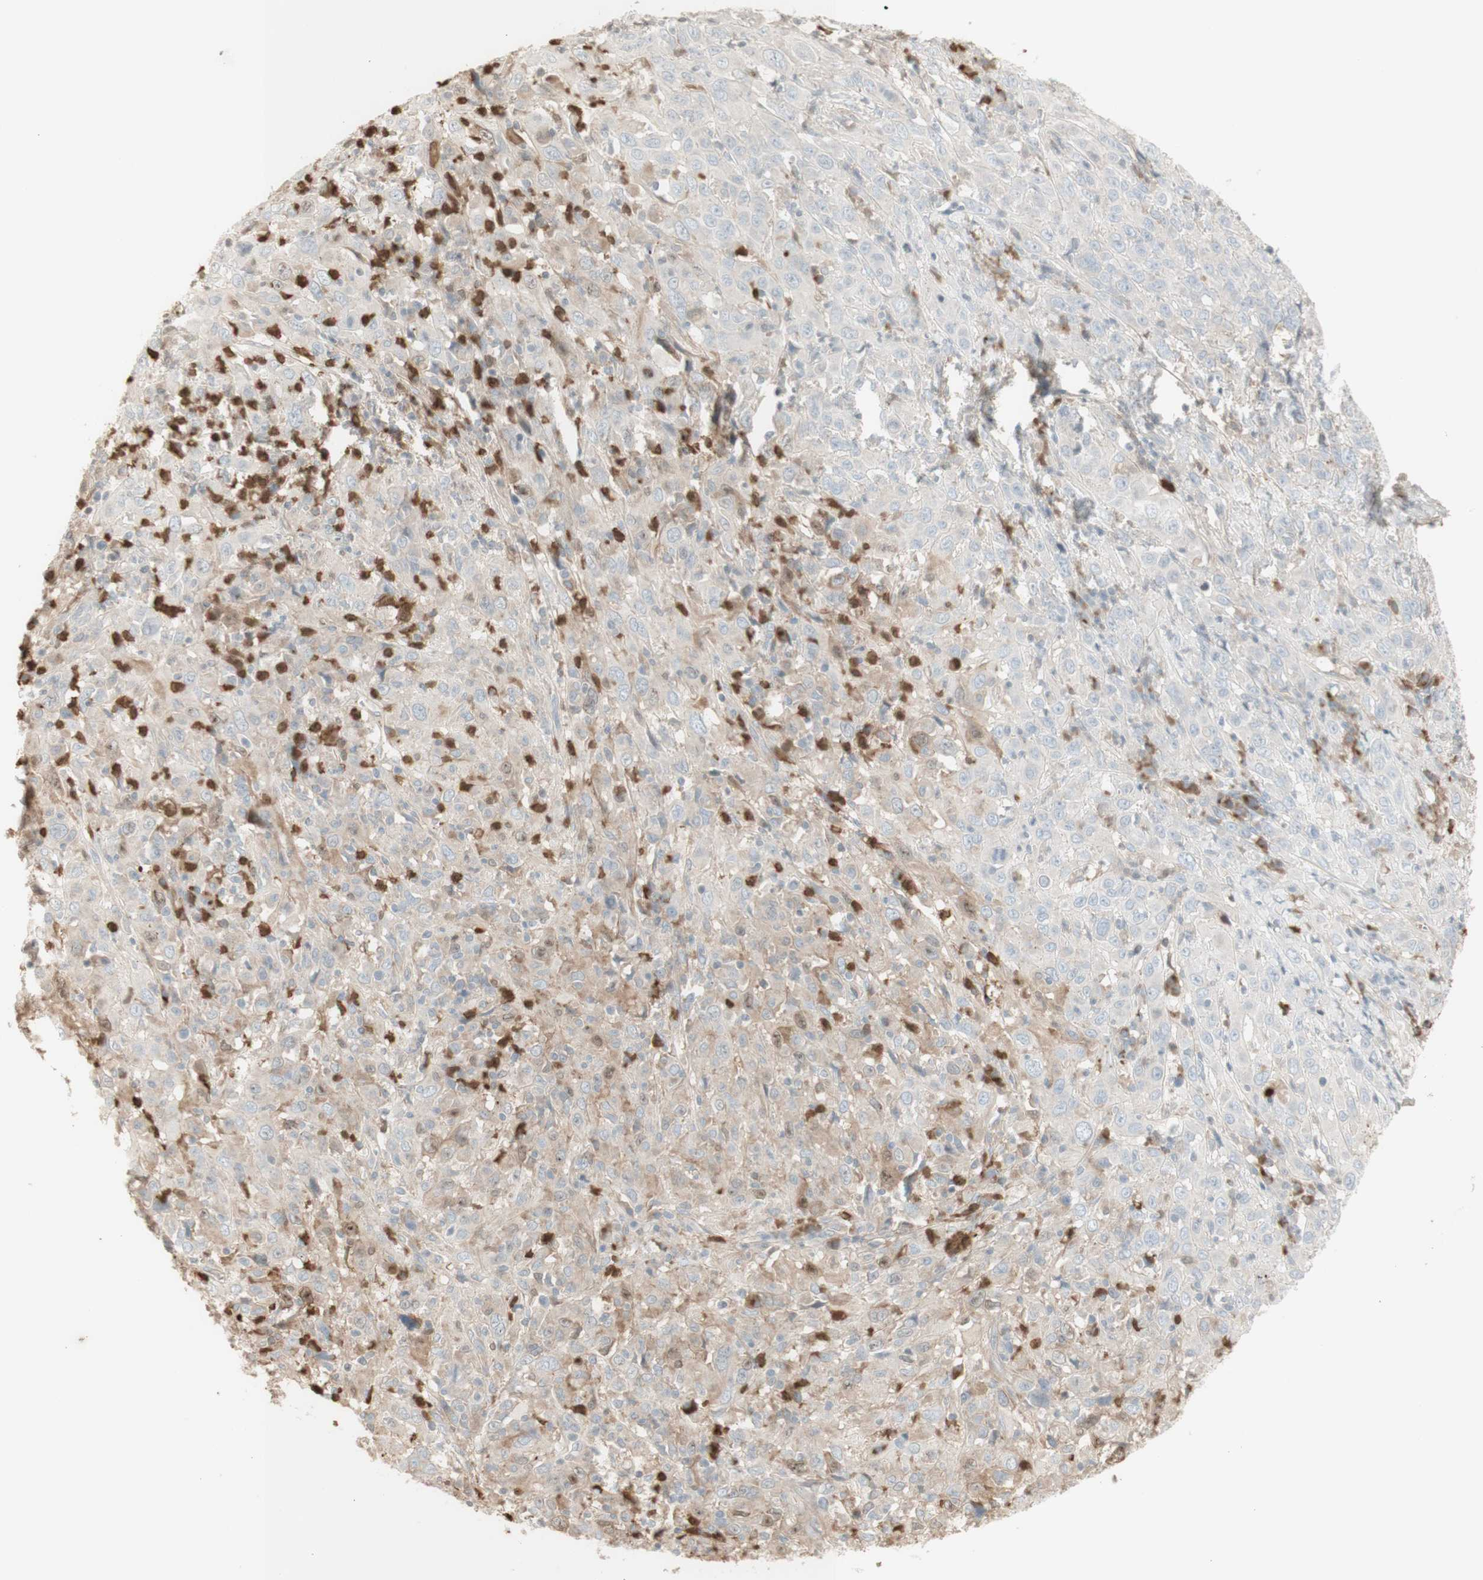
{"staining": {"intensity": "weak", "quantity": "<25%", "location": "cytoplasmic/membranous"}, "tissue": "cervical cancer", "cell_type": "Tumor cells", "image_type": "cancer", "snomed": [{"axis": "morphology", "description": "Squamous cell carcinoma, NOS"}, {"axis": "topography", "description": "Cervix"}], "caption": "This is an IHC histopathology image of cervical cancer. There is no positivity in tumor cells.", "gene": "NID1", "patient": {"sex": "female", "age": 46}}